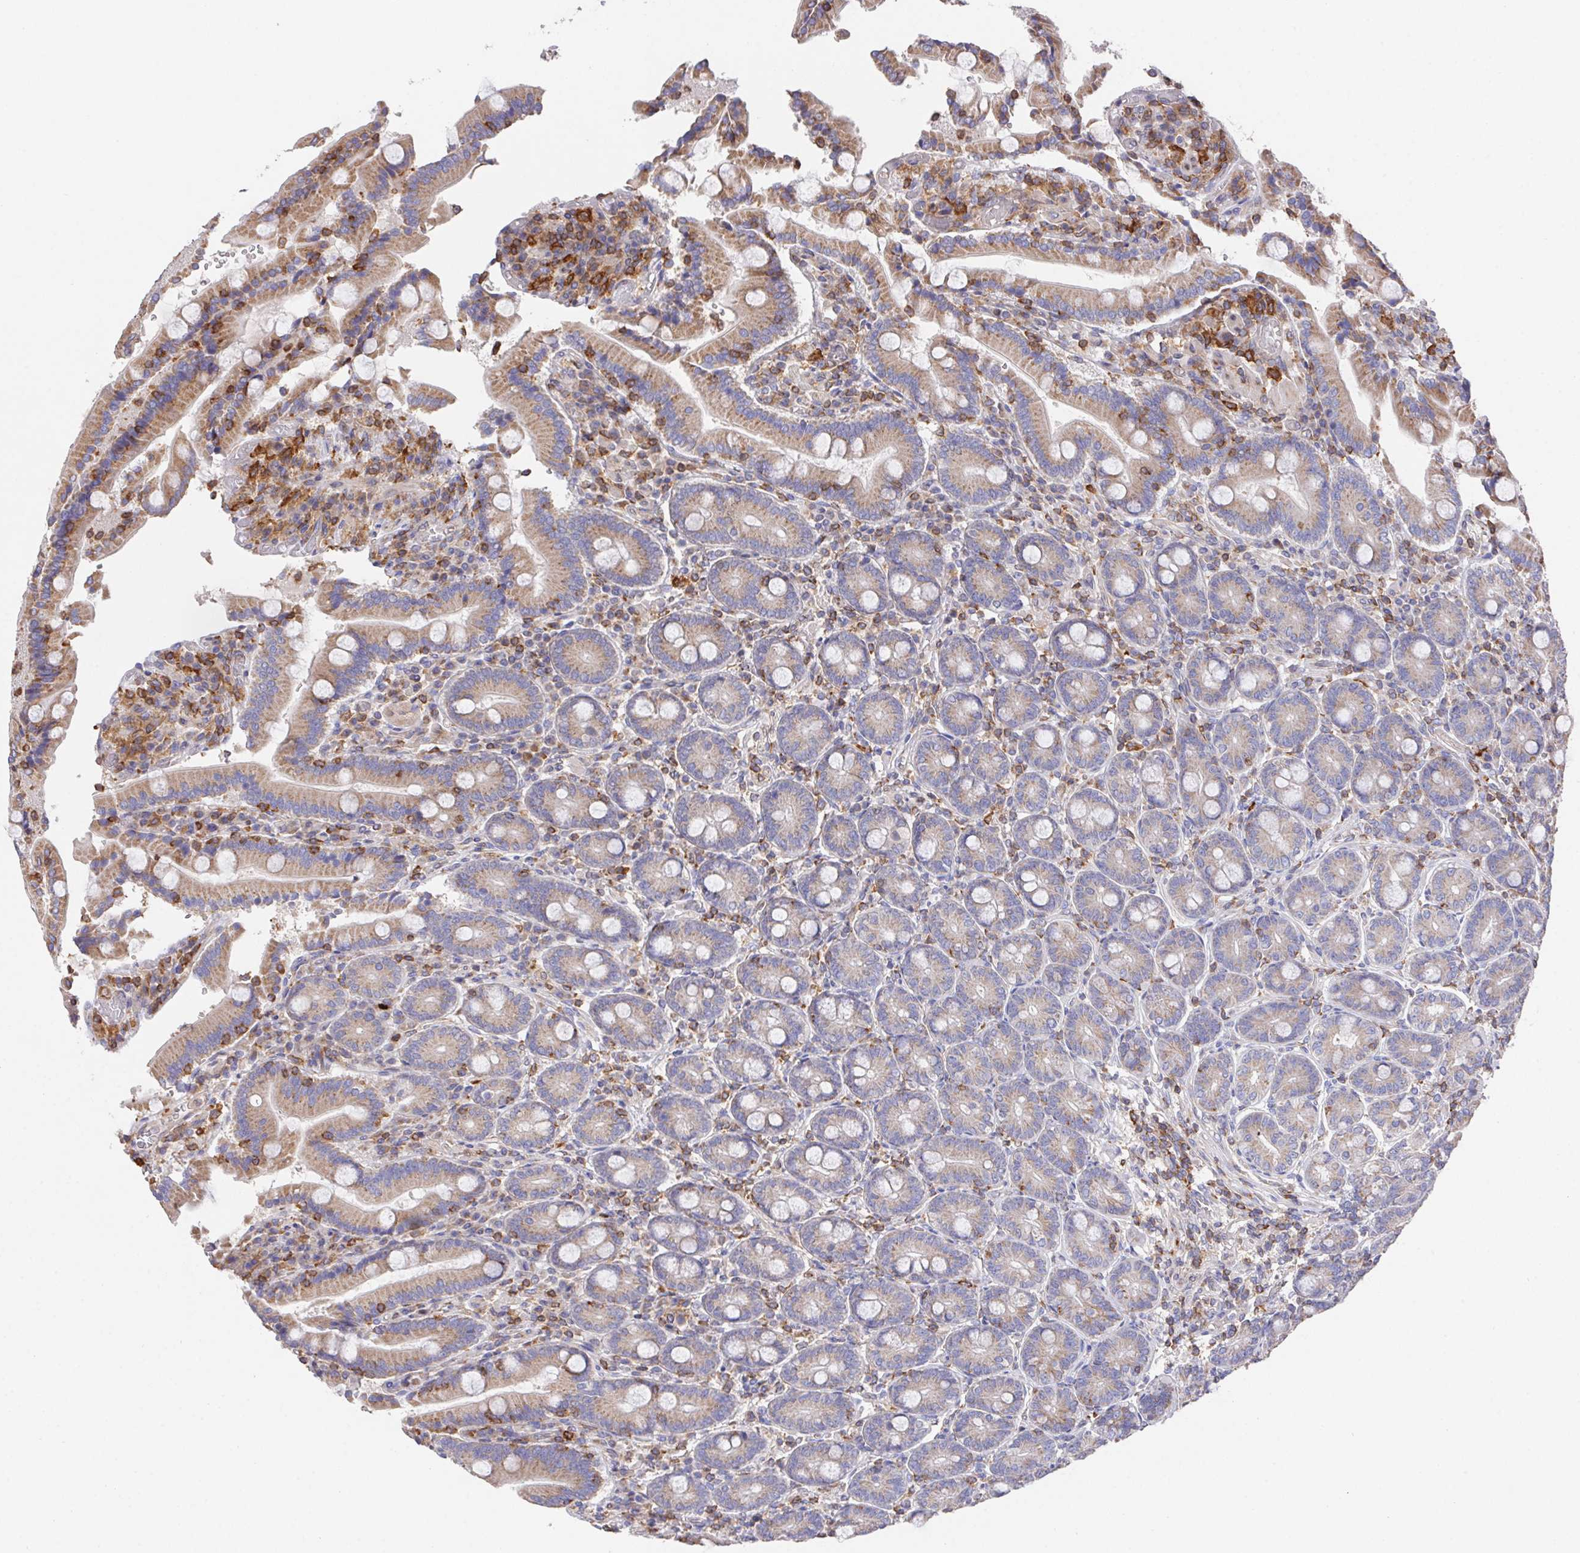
{"staining": {"intensity": "moderate", "quantity": "25%-75%", "location": "cytoplasmic/membranous"}, "tissue": "duodenum", "cell_type": "Glandular cells", "image_type": "normal", "snomed": [{"axis": "morphology", "description": "Normal tissue, NOS"}, {"axis": "topography", "description": "Duodenum"}], "caption": "Human duodenum stained for a protein (brown) demonstrates moderate cytoplasmic/membranous positive expression in about 25%-75% of glandular cells.", "gene": "FAM241A", "patient": {"sex": "female", "age": 62}}